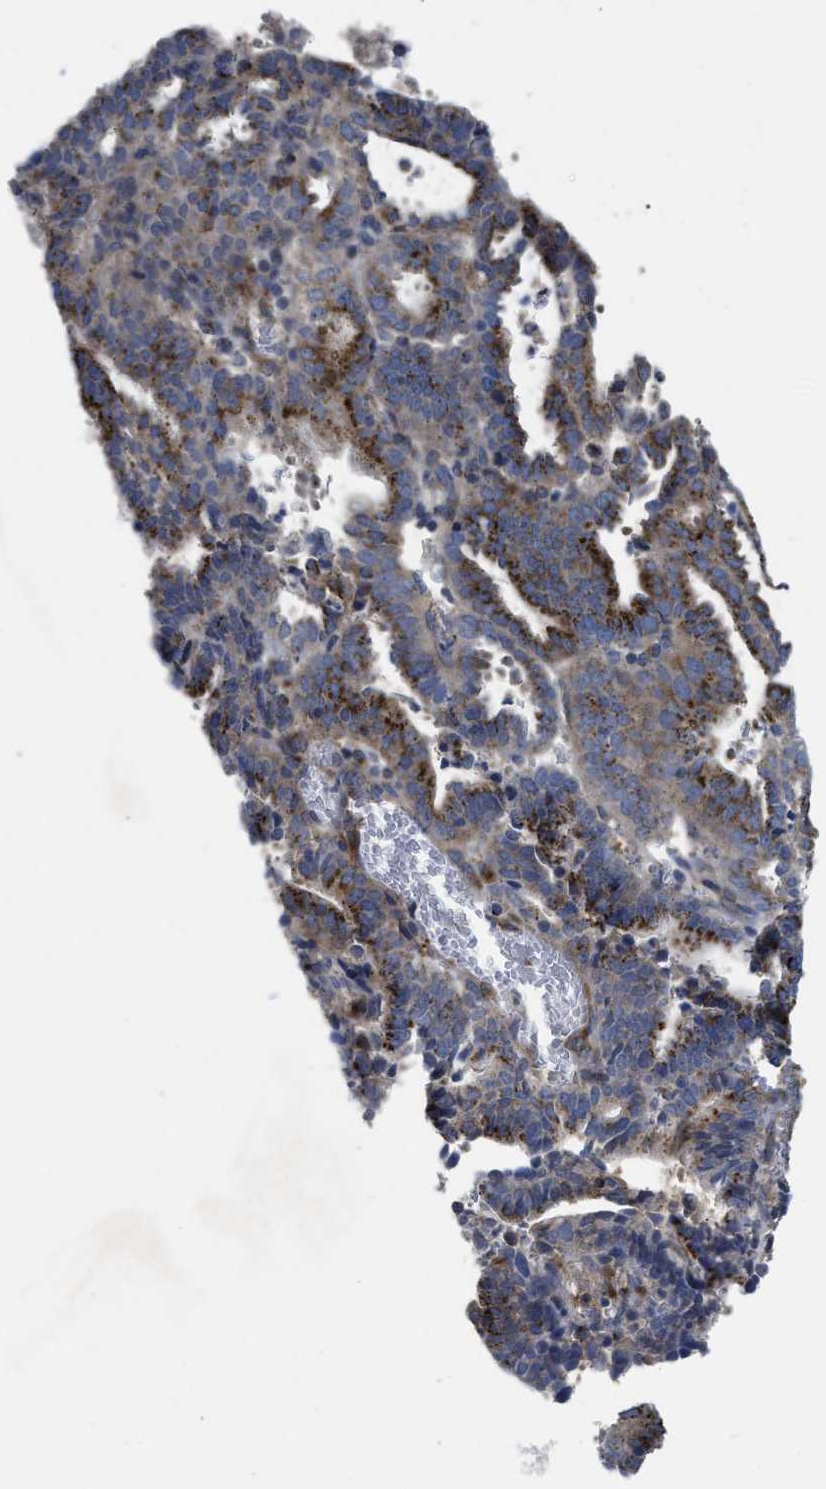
{"staining": {"intensity": "strong", "quantity": "25%-75%", "location": "cytoplasmic/membranous"}, "tissue": "endometrial cancer", "cell_type": "Tumor cells", "image_type": "cancer", "snomed": [{"axis": "morphology", "description": "Adenocarcinoma, NOS"}, {"axis": "topography", "description": "Uterus"}], "caption": "Immunohistochemistry staining of endometrial cancer (adenocarcinoma), which reveals high levels of strong cytoplasmic/membranous staining in approximately 25%-75% of tumor cells indicating strong cytoplasmic/membranous protein expression. The staining was performed using DAB (brown) for protein detection and nuclei were counterstained in hematoxylin (blue).", "gene": "ZNF70", "patient": {"sex": "female", "age": 83}}